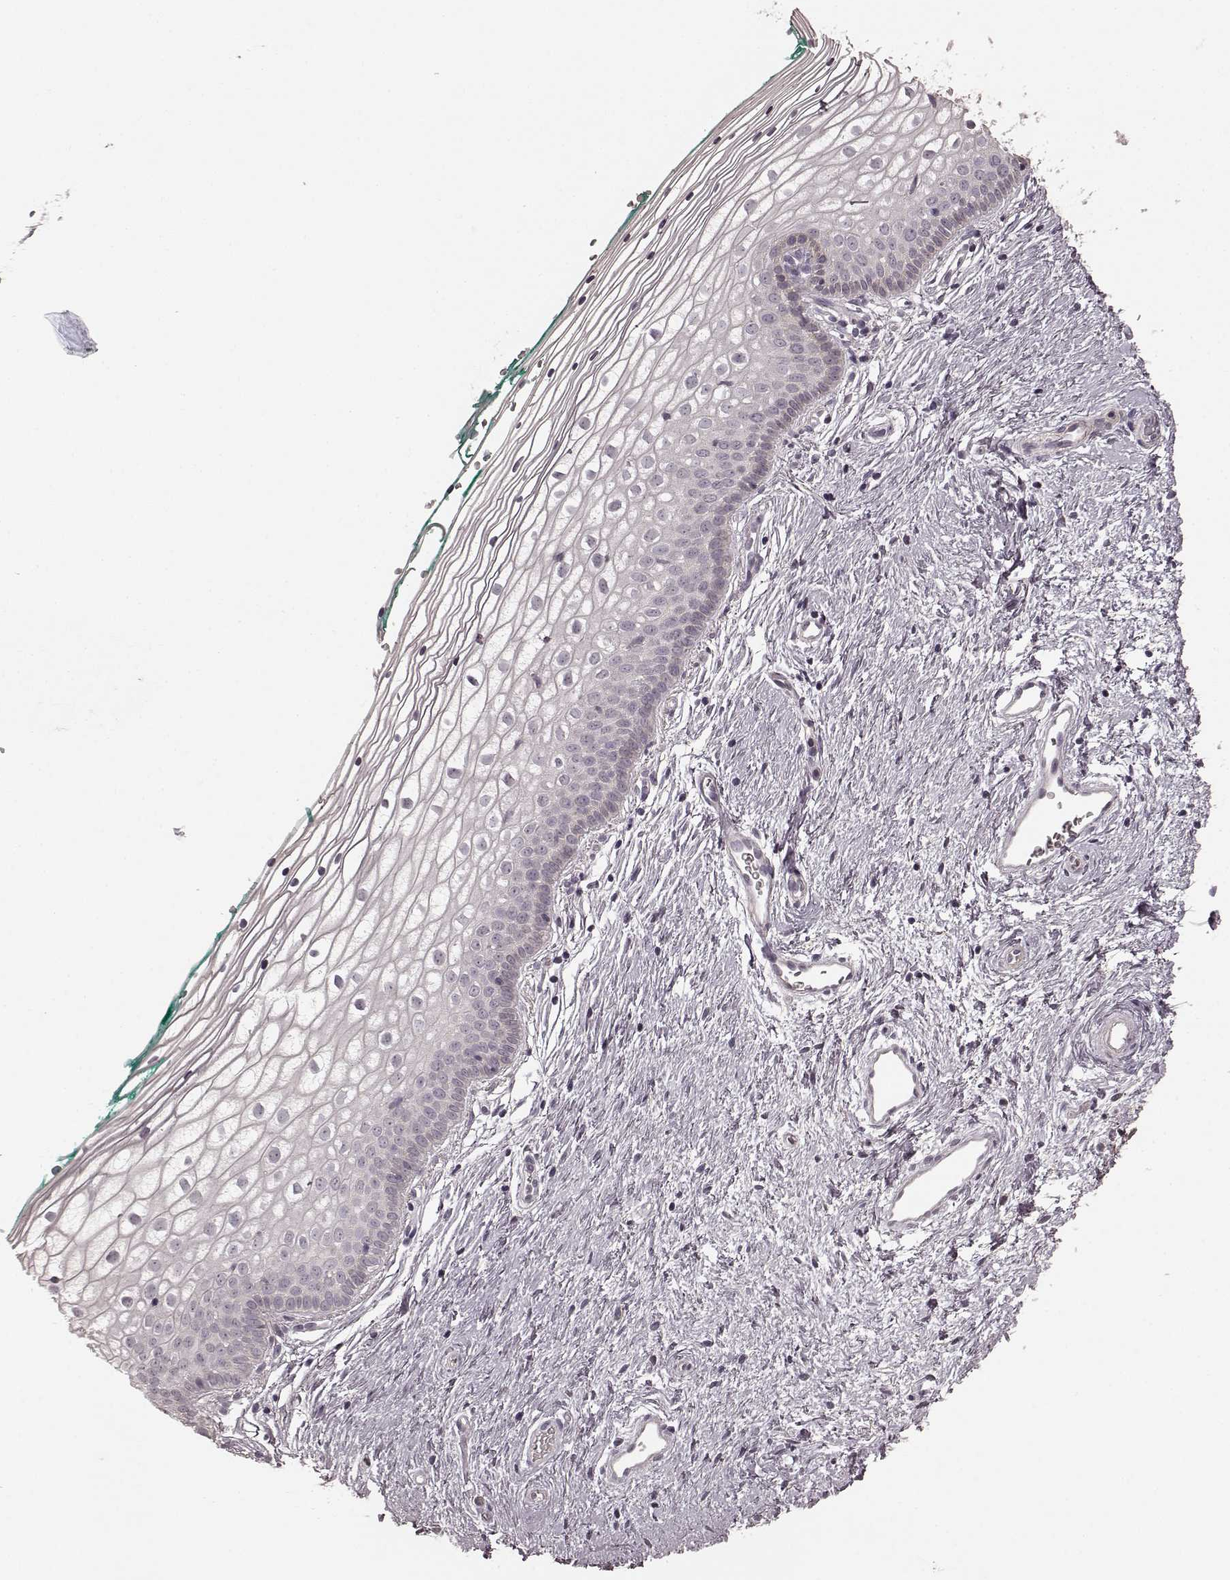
{"staining": {"intensity": "negative", "quantity": "none", "location": "none"}, "tissue": "vagina", "cell_type": "Squamous epithelial cells", "image_type": "normal", "snomed": [{"axis": "morphology", "description": "Normal tissue, NOS"}, {"axis": "topography", "description": "Vagina"}], "caption": "Micrograph shows no significant protein positivity in squamous epithelial cells of normal vagina. Brightfield microscopy of immunohistochemistry (IHC) stained with DAB (3,3'-diaminobenzidine) (brown) and hematoxylin (blue), captured at high magnification.", "gene": "PRKCE", "patient": {"sex": "female", "age": 36}}